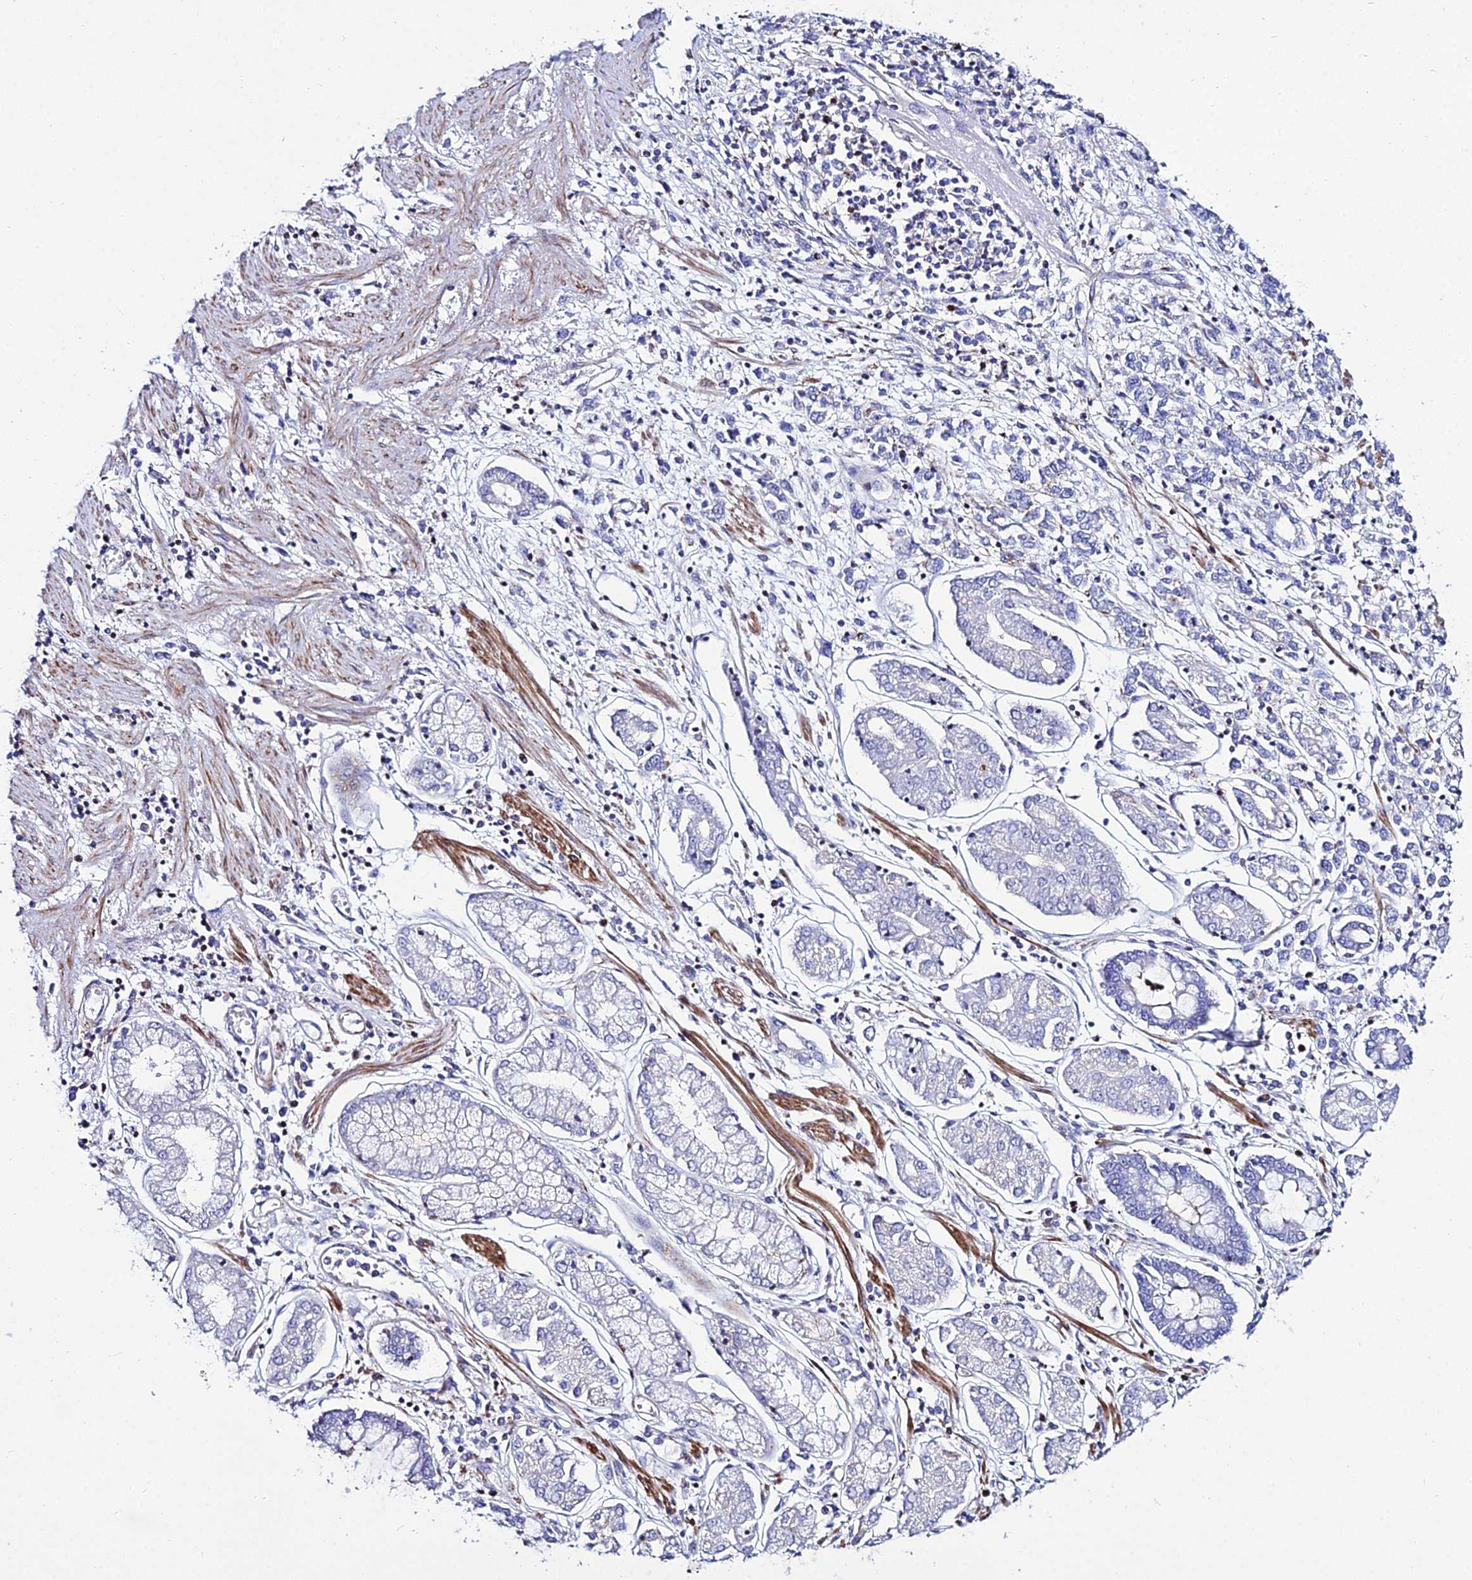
{"staining": {"intensity": "negative", "quantity": "none", "location": "none"}, "tissue": "stomach cancer", "cell_type": "Tumor cells", "image_type": "cancer", "snomed": [{"axis": "morphology", "description": "Adenocarcinoma, NOS"}, {"axis": "topography", "description": "Stomach"}], "caption": "A high-resolution micrograph shows immunohistochemistry staining of stomach cancer (adenocarcinoma), which shows no significant positivity in tumor cells. (DAB (3,3'-diaminobenzidine) IHC with hematoxylin counter stain).", "gene": "DLX1", "patient": {"sex": "female", "age": 76}}